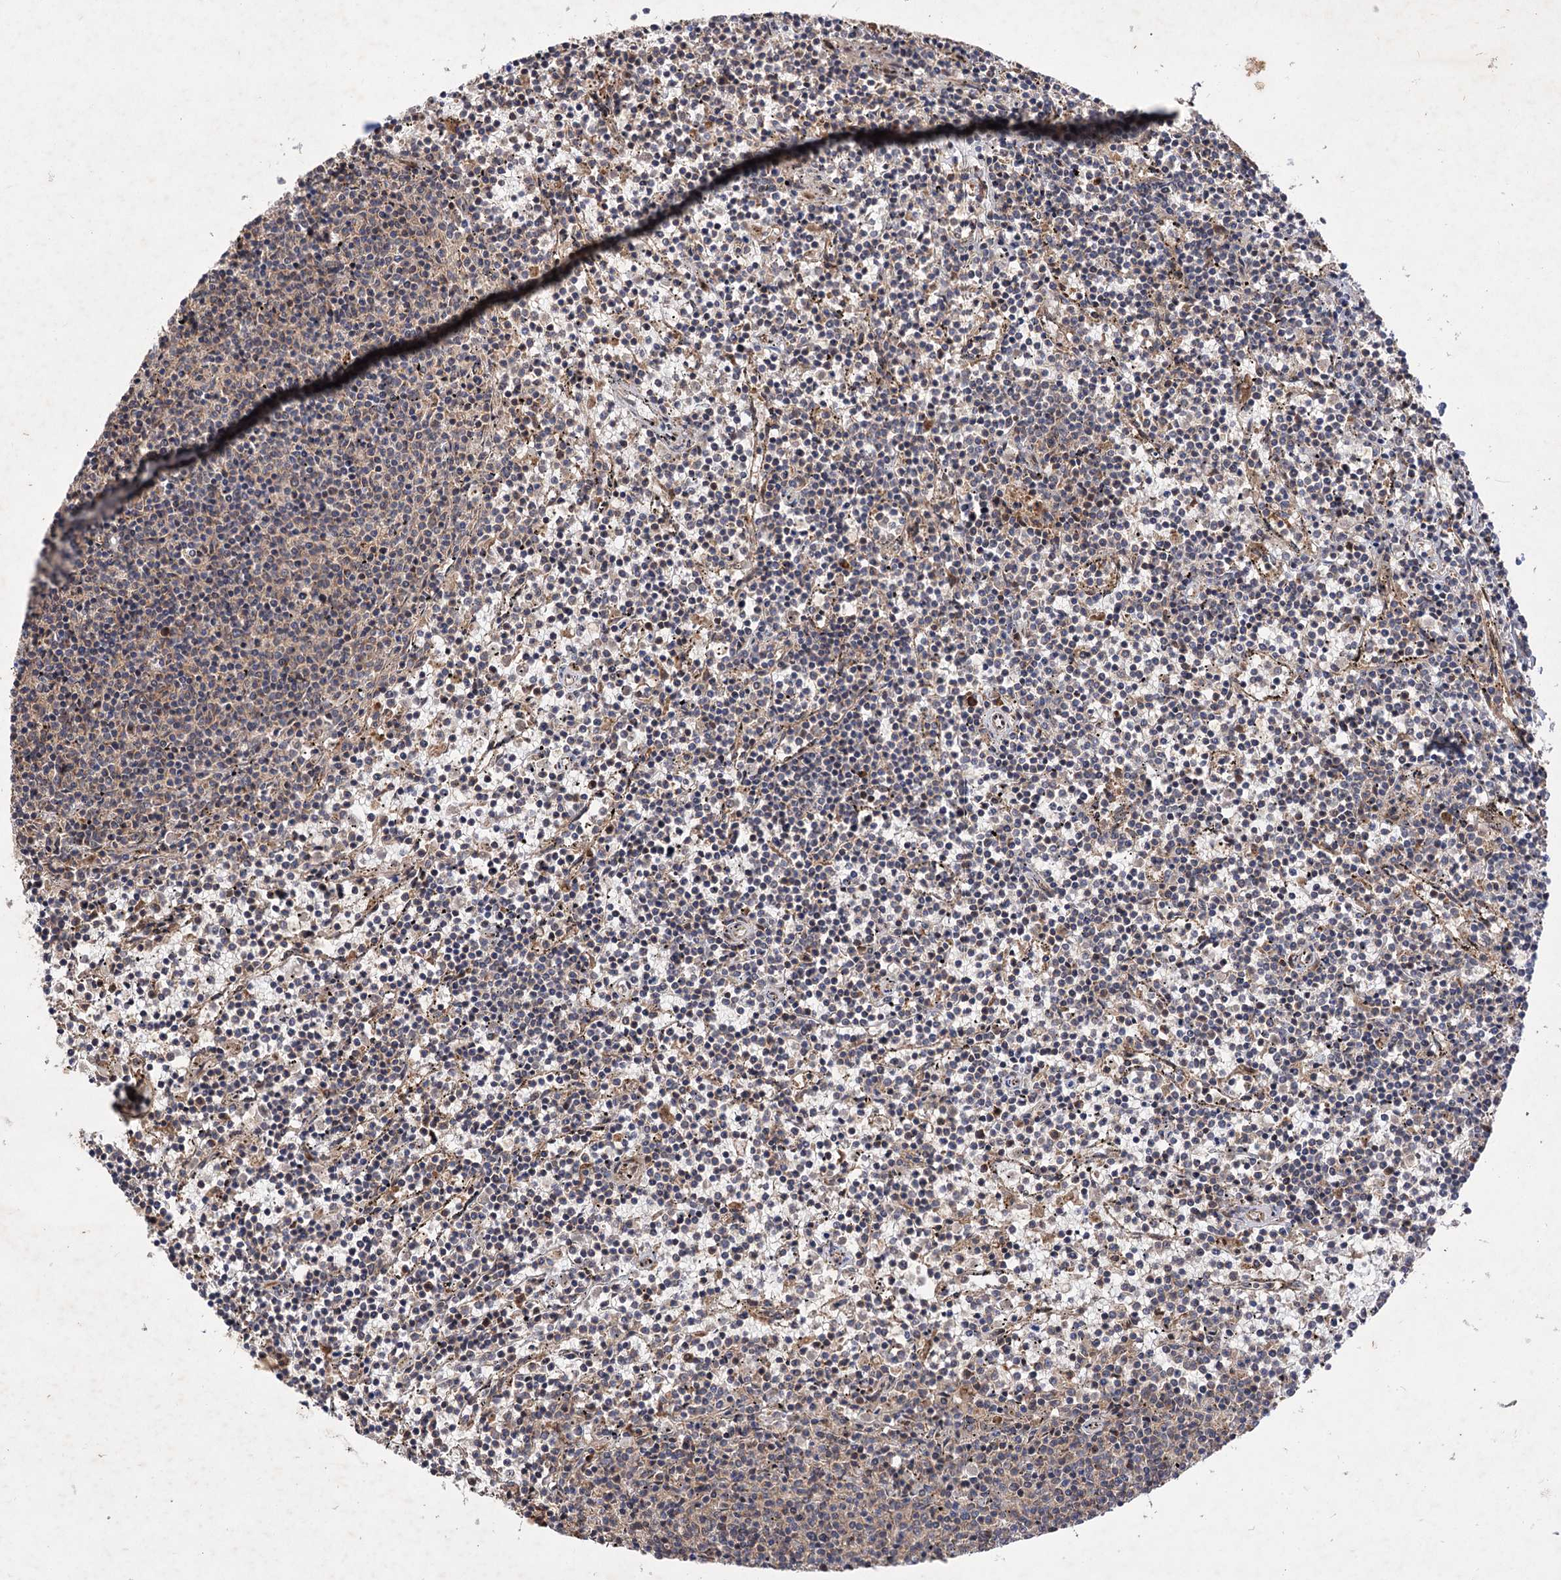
{"staining": {"intensity": "negative", "quantity": "none", "location": "none"}, "tissue": "lymphoma", "cell_type": "Tumor cells", "image_type": "cancer", "snomed": [{"axis": "morphology", "description": "Malignant lymphoma, non-Hodgkin's type, Low grade"}, {"axis": "topography", "description": "Spleen"}], "caption": "Histopathology image shows no significant protein staining in tumor cells of low-grade malignant lymphoma, non-Hodgkin's type. (DAB (3,3'-diaminobenzidine) IHC, high magnification).", "gene": "FBXW8", "patient": {"sex": "female", "age": 50}}